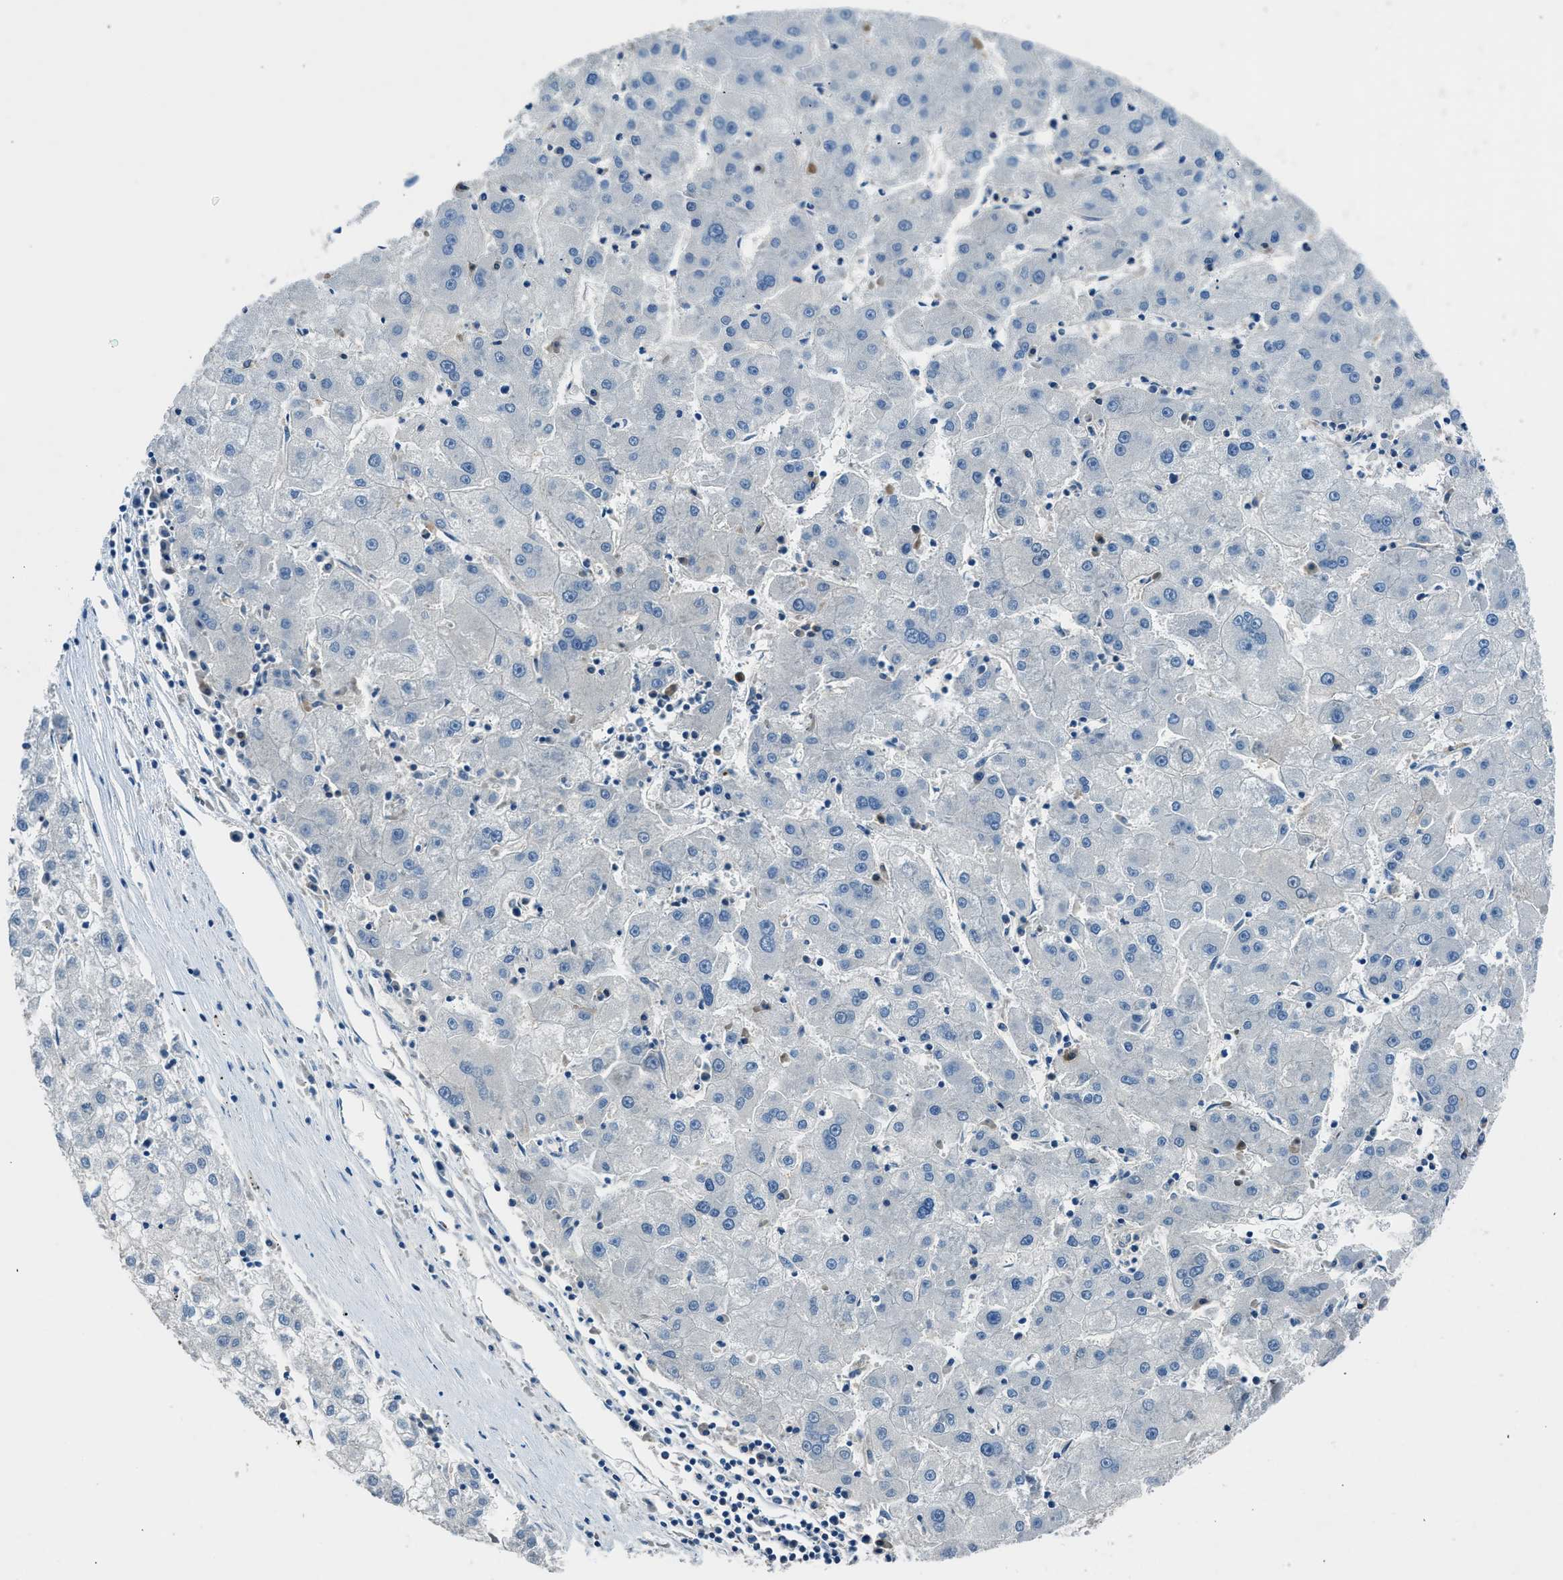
{"staining": {"intensity": "negative", "quantity": "none", "location": "none"}, "tissue": "liver cancer", "cell_type": "Tumor cells", "image_type": "cancer", "snomed": [{"axis": "morphology", "description": "Carcinoma, Hepatocellular, NOS"}, {"axis": "topography", "description": "Liver"}], "caption": "Immunohistochemical staining of human liver cancer (hepatocellular carcinoma) displays no significant staining in tumor cells.", "gene": "BMP1", "patient": {"sex": "male", "age": 72}}